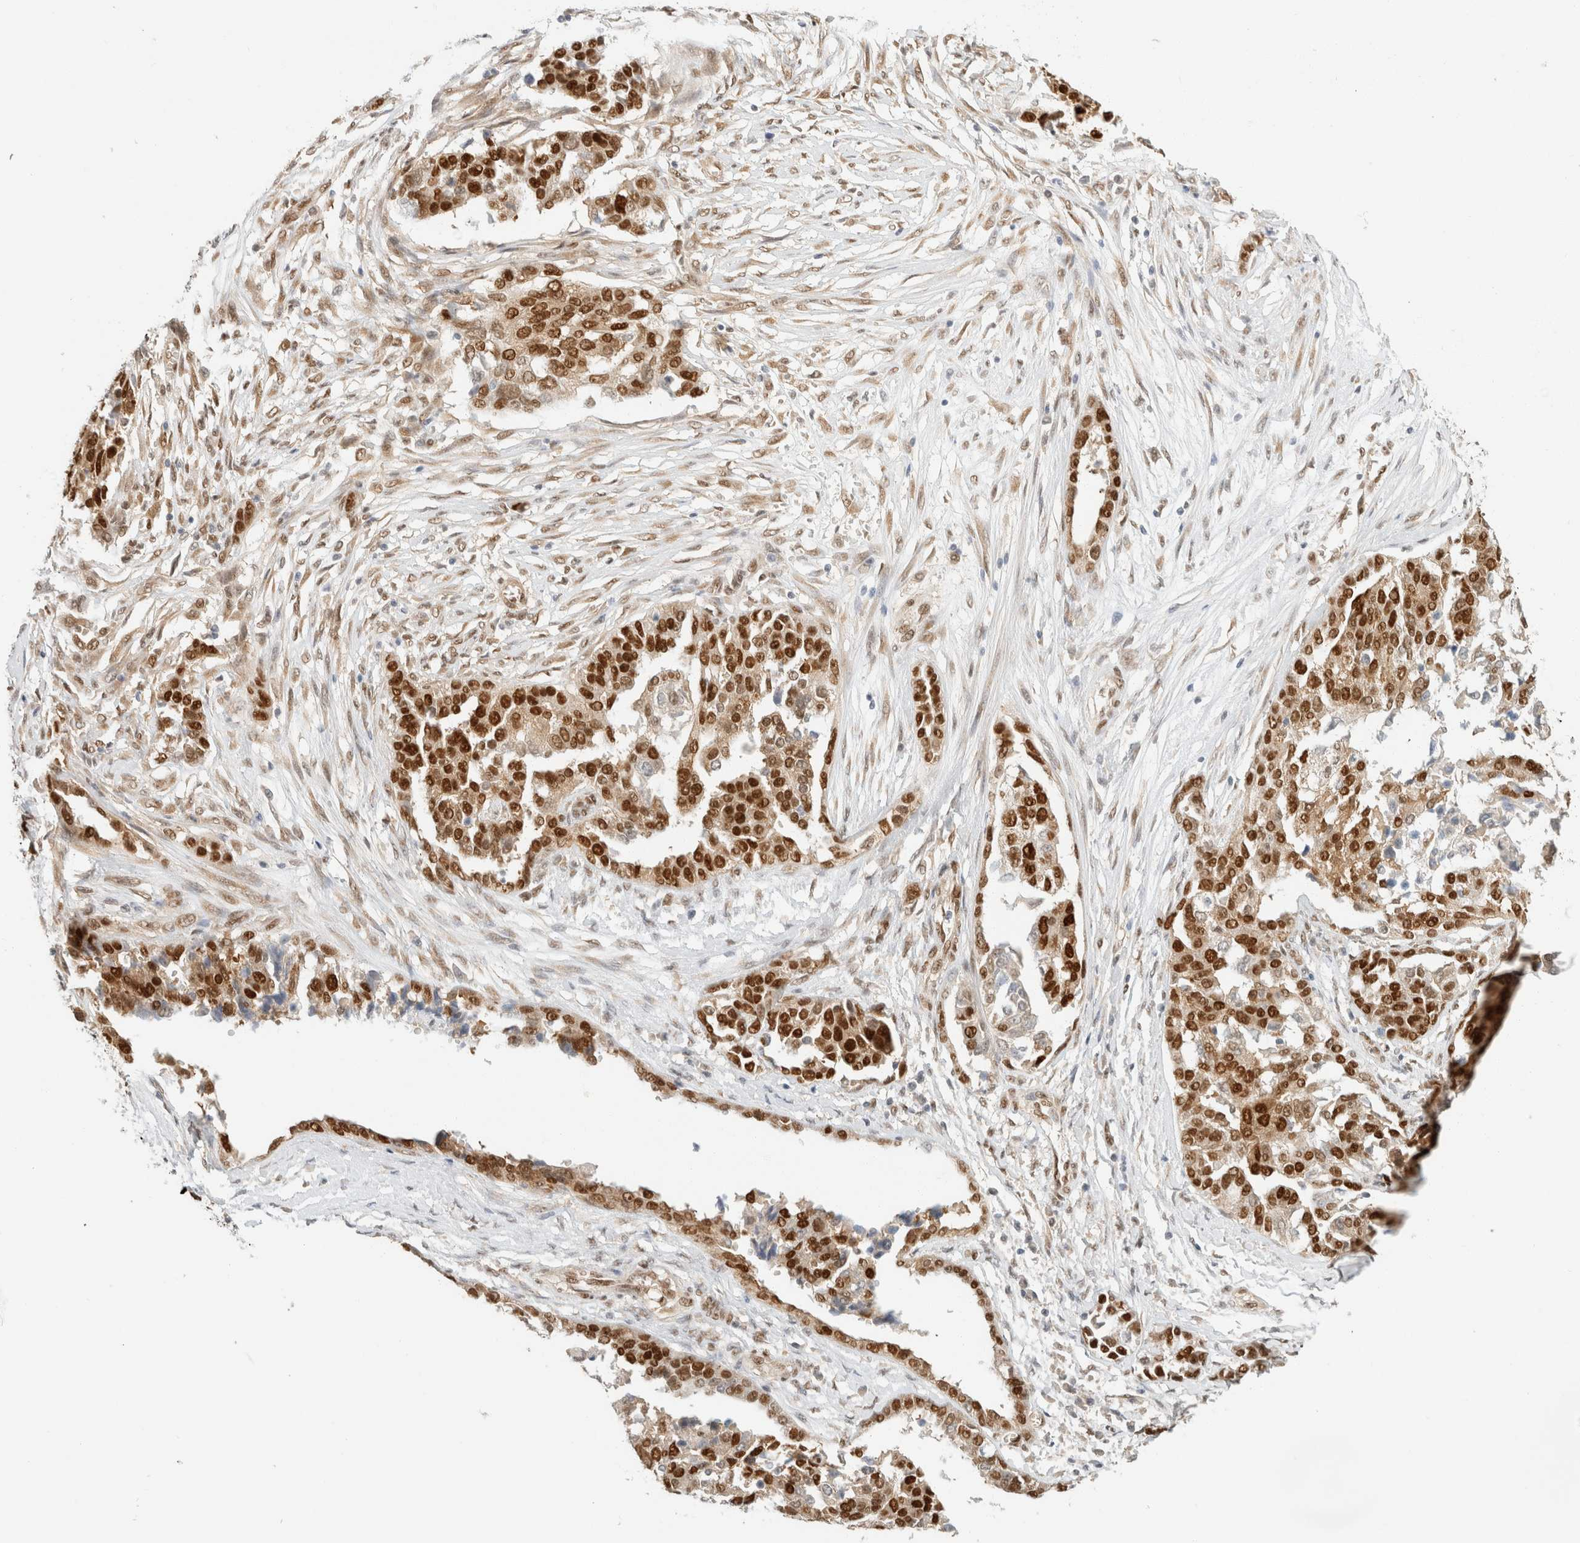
{"staining": {"intensity": "strong", "quantity": ">75%", "location": "nuclear"}, "tissue": "ovarian cancer", "cell_type": "Tumor cells", "image_type": "cancer", "snomed": [{"axis": "morphology", "description": "Cystadenocarcinoma, serous, NOS"}, {"axis": "topography", "description": "Ovary"}], "caption": "An immunohistochemistry image of tumor tissue is shown. Protein staining in brown highlights strong nuclear positivity in ovarian cancer within tumor cells. The staining is performed using DAB (3,3'-diaminobenzidine) brown chromogen to label protein expression. The nuclei are counter-stained blue using hematoxylin.", "gene": "ZNF768", "patient": {"sex": "female", "age": 44}}